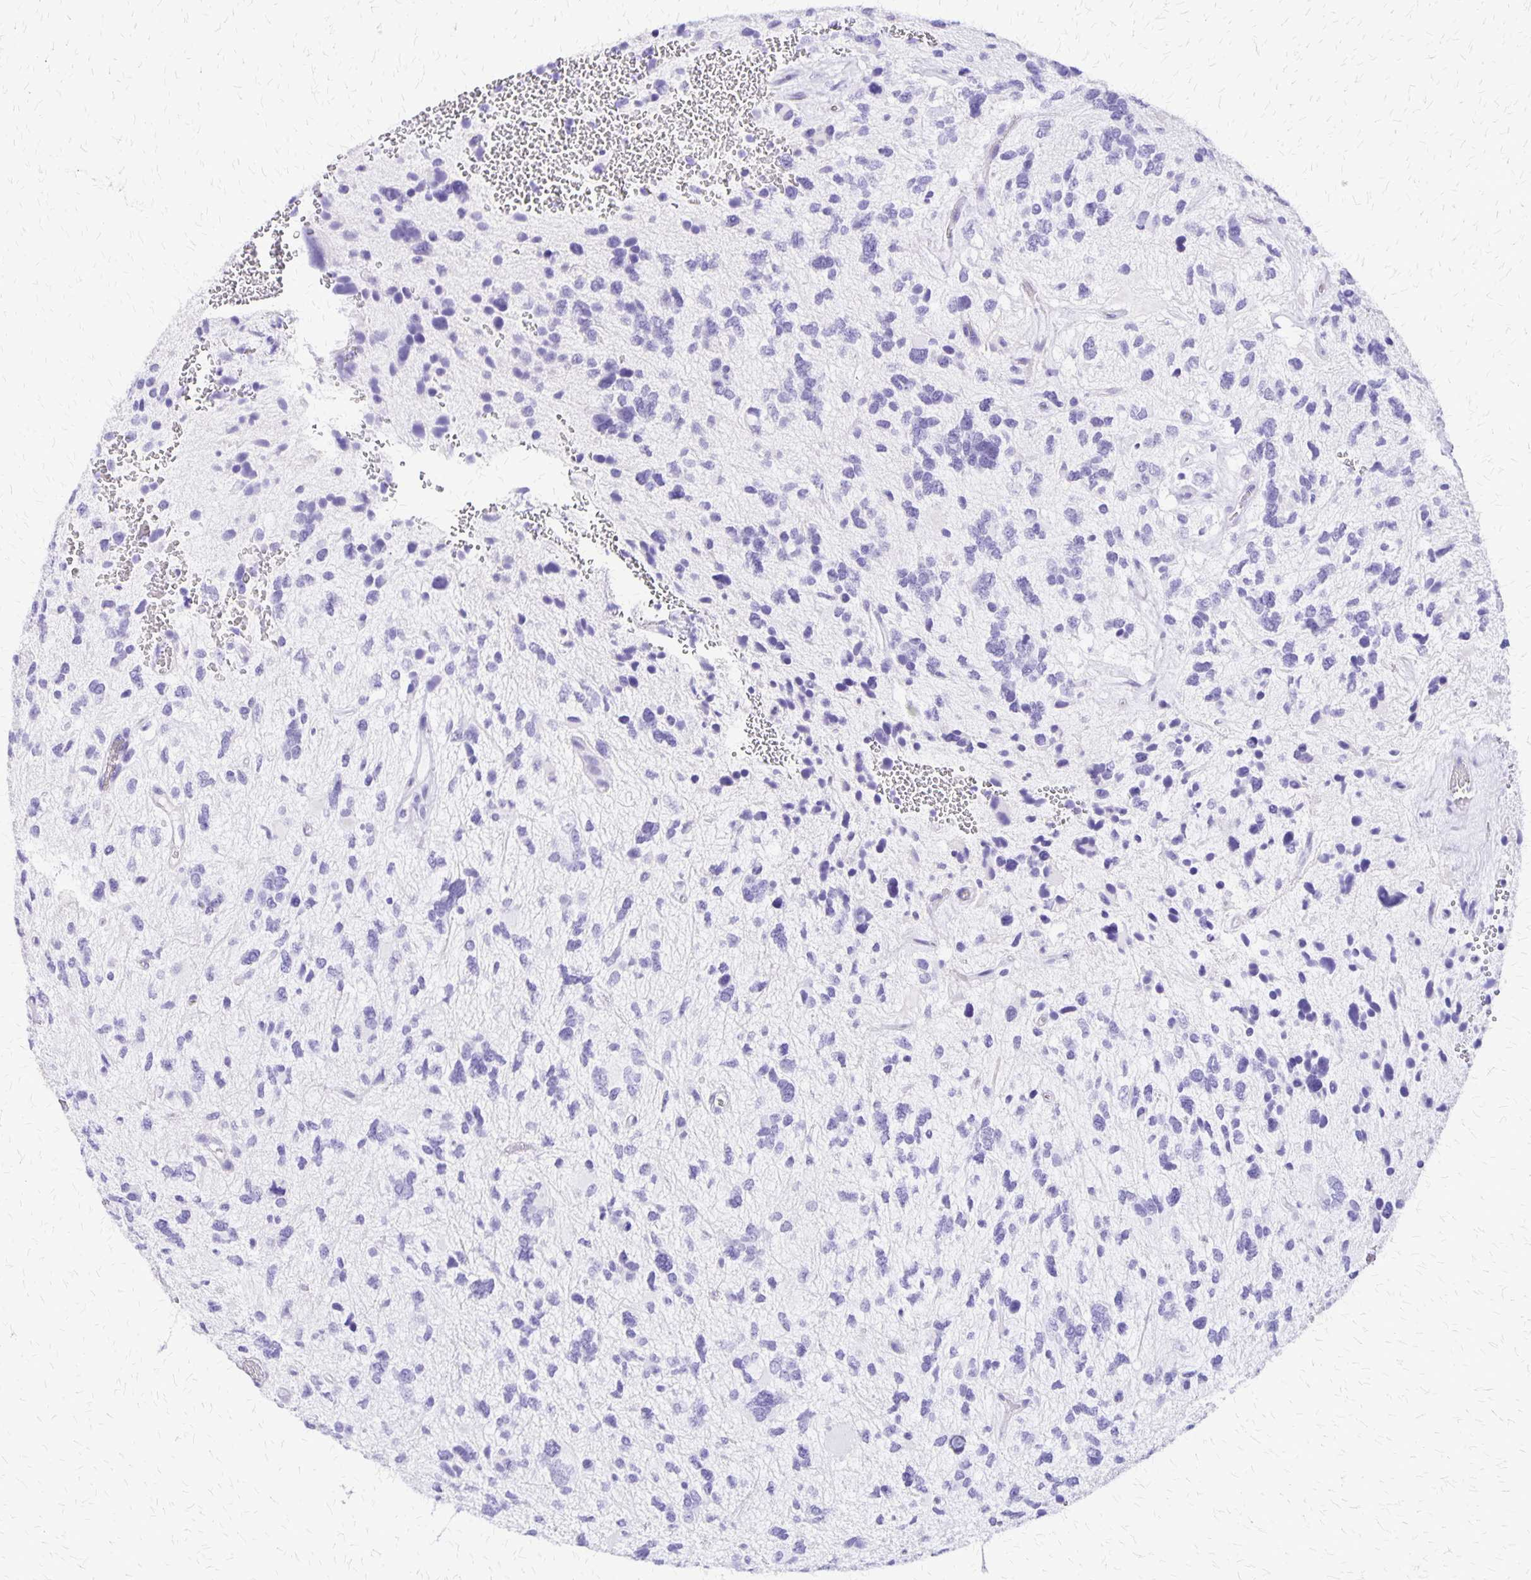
{"staining": {"intensity": "negative", "quantity": "none", "location": "none"}, "tissue": "glioma", "cell_type": "Tumor cells", "image_type": "cancer", "snomed": [{"axis": "morphology", "description": "Glioma, malignant, High grade"}, {"axis": "topography", "description": "Brain"}], "caption": "IHC histopathology image of human malignant high-grade glioma stained for a protein (brown), which demonstrates no expression in tumor cells.", "gene": "SLC13A2", "patient": {"sex": "female", "age": 11}}